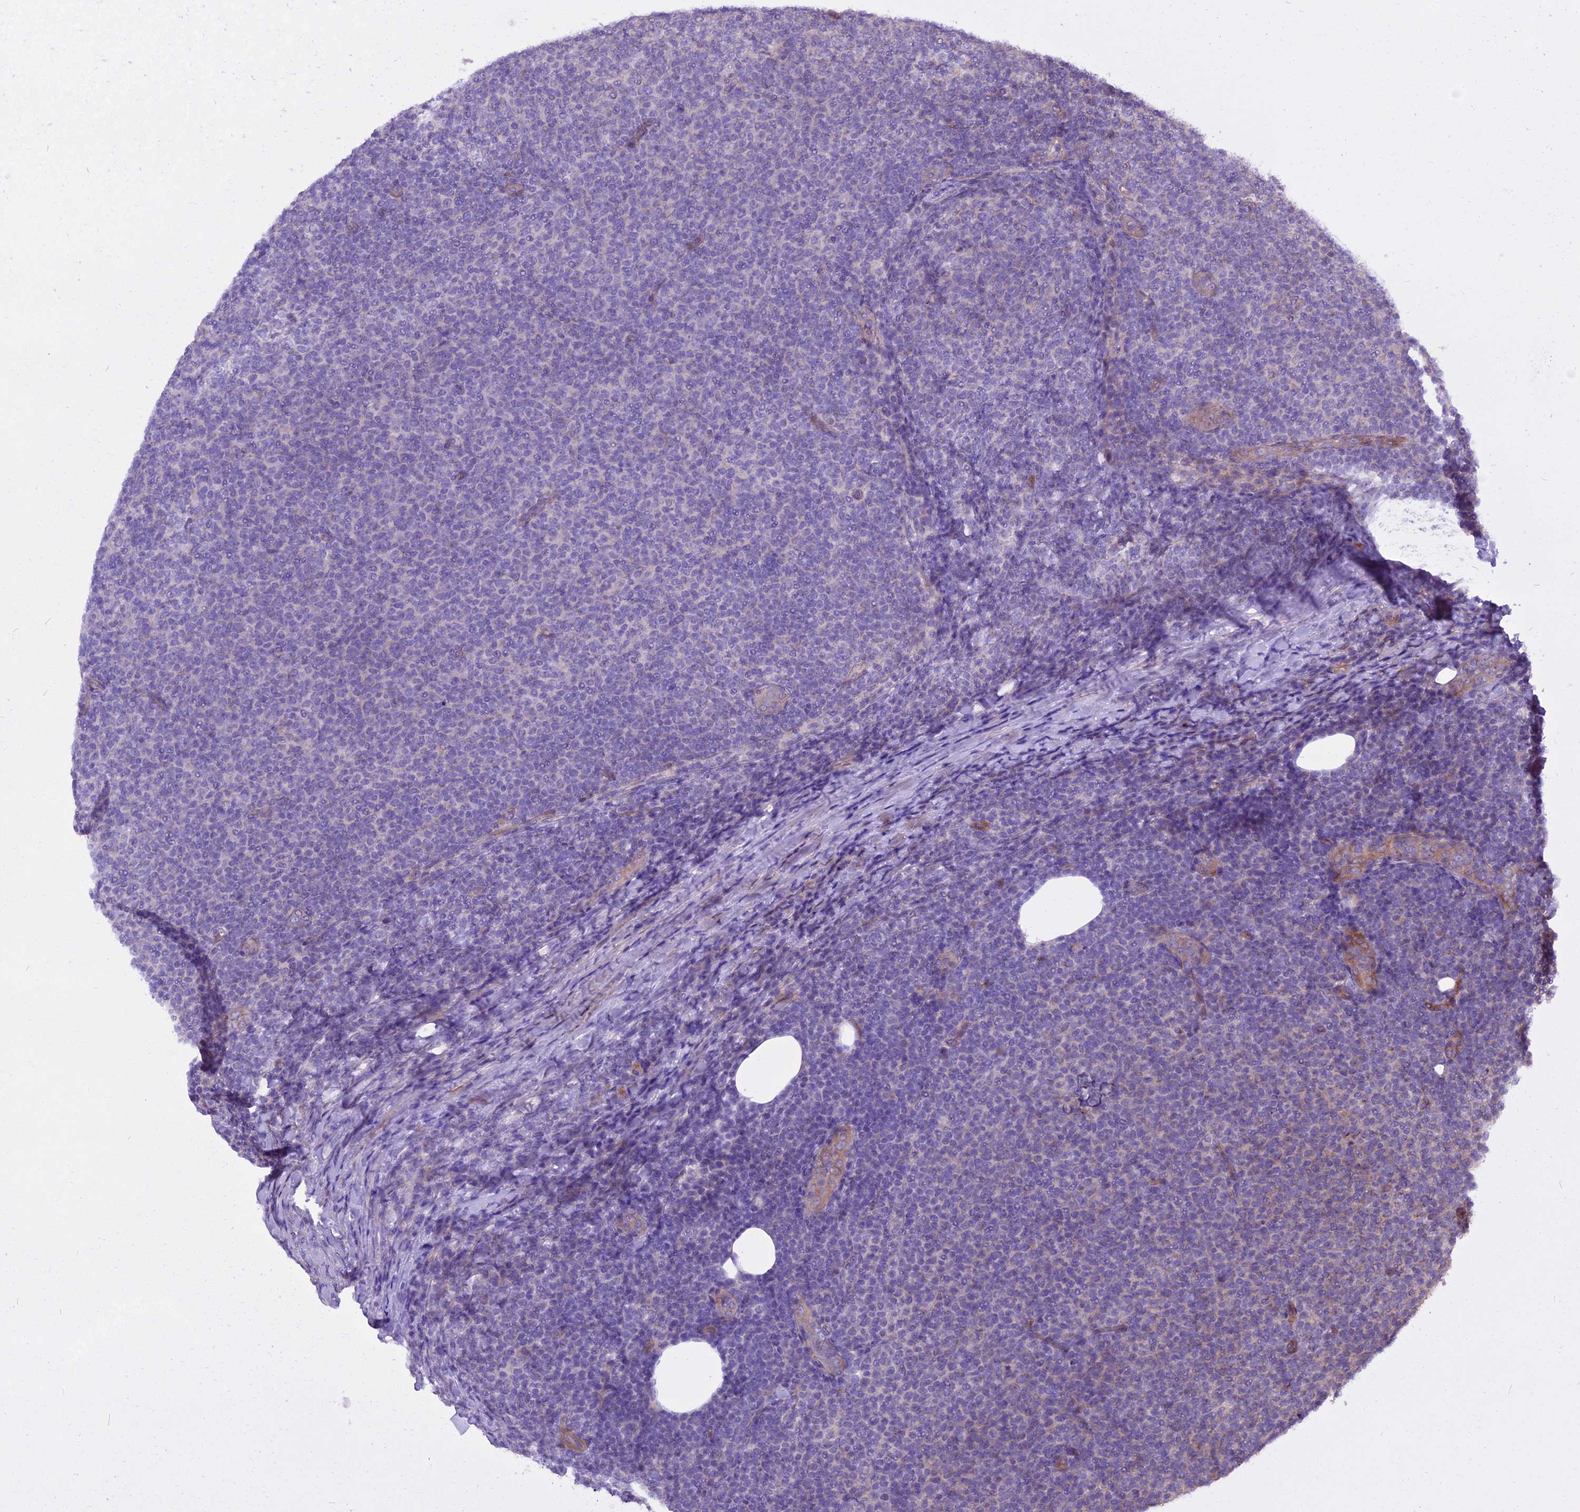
{"staining": {"intensity": "negative", "quantity": "none", "location": "none"}, "tissue": "lymphoma", "cell_type": "Tumor cells", "image_type": "cancer", "snomed": [{"axis": "morphology", "description": "Malignant lymphoma, non-Hodgkin's type, Low grade"}, {"axis": "topography", "description": "Lymph node"}], "caption": "High magnification brightfield microscopy of lymphoma stained with DAB (brown) and counterstained with hematoxylin (blue): tumor cells show no significant staining. (Immunohistochemistry, brightfield microscopy, high magnification).", "gene": "ANO3", "patient": {"sex": "male", "age": 66}}